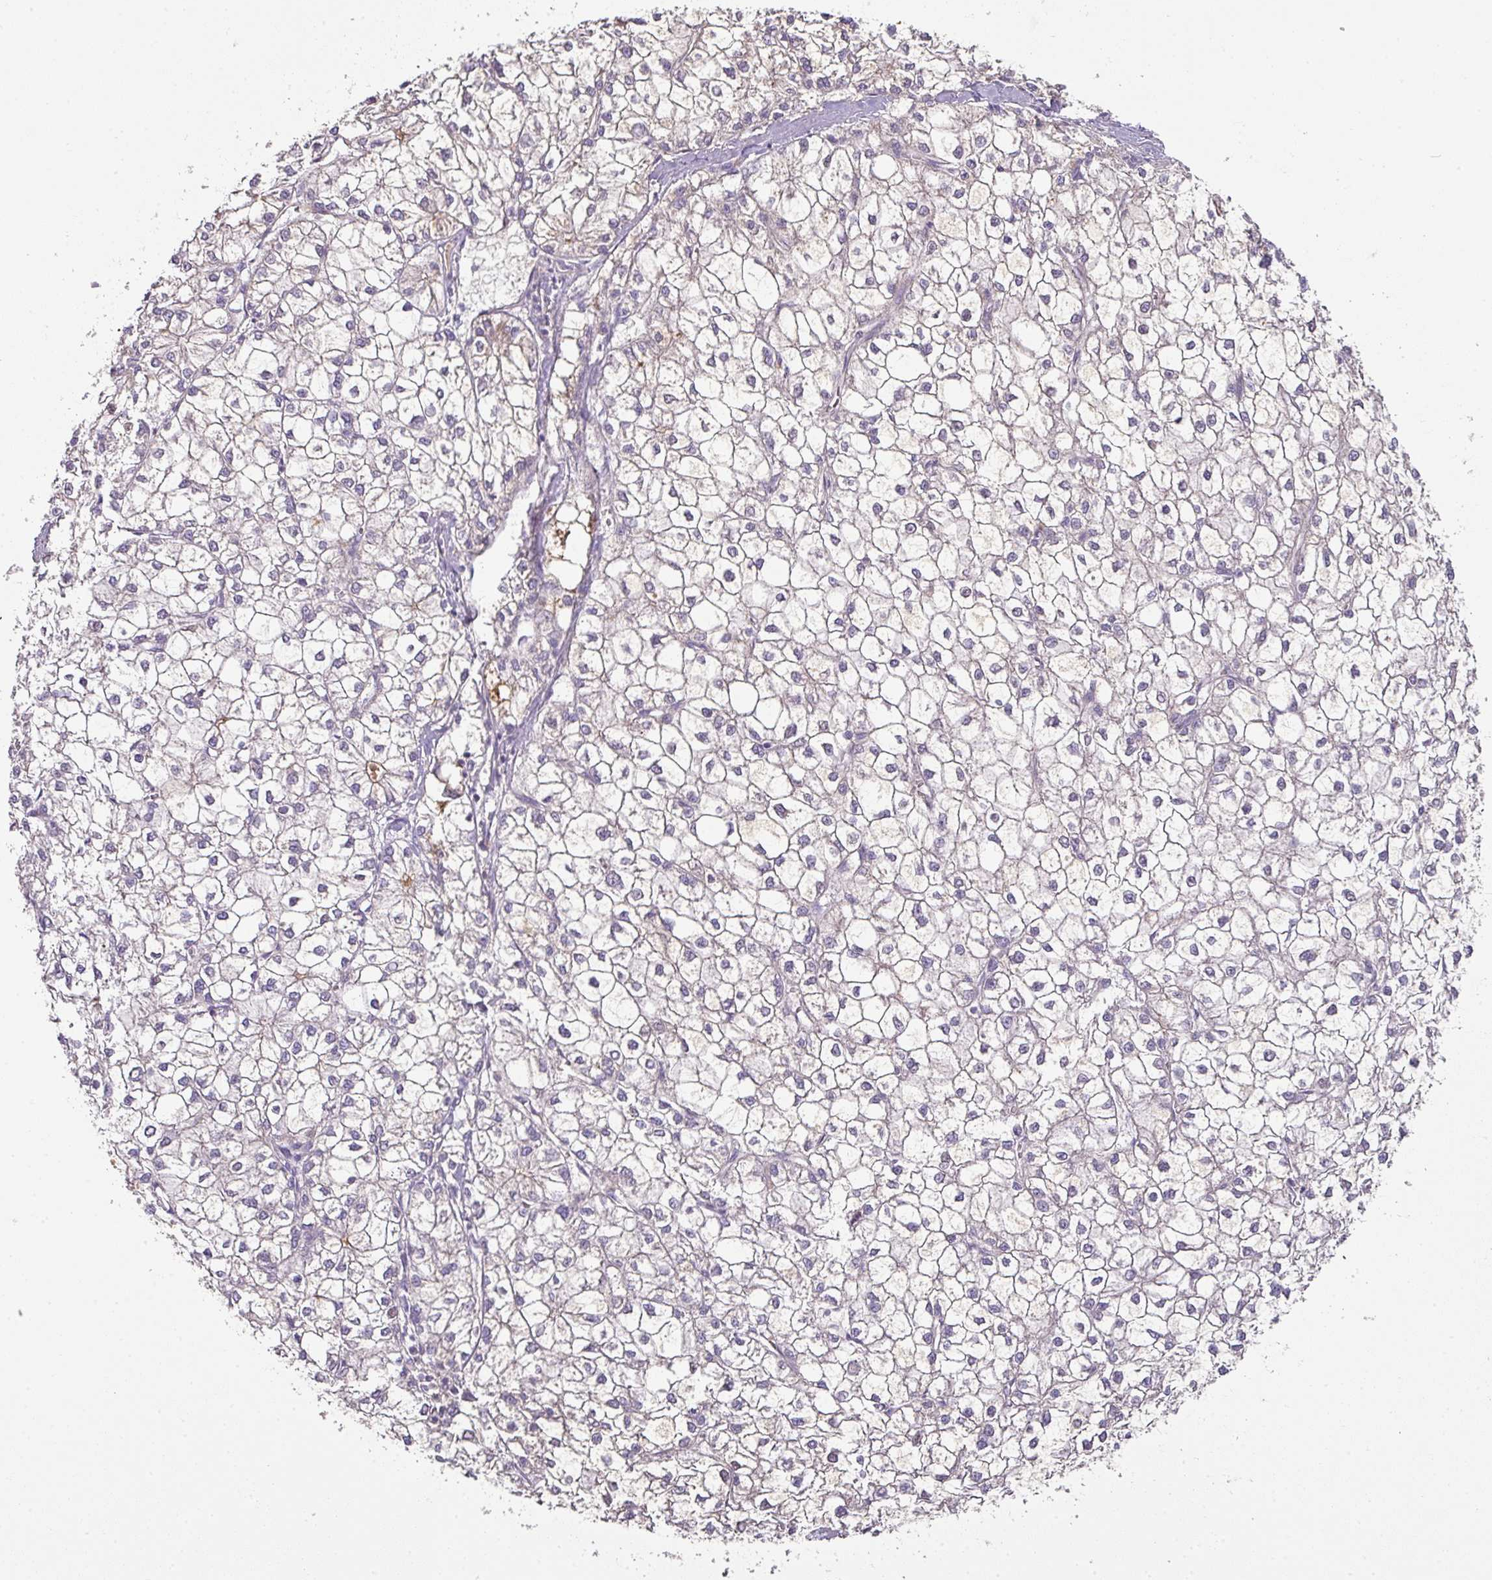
{"staining": {"intensity": "negative", "quantity": "none", "location": "none"}, "tissue": "liver cancer", "cell_type": "Tumor cells", "image_type": "cancer", "snomed": [{"axis": "morphology", "description": "Carcinoma, Hepatocellular, NOS"}, {"axis": "topography", "description": "Liver"}], "caption": "Immunohistochemistry (IHC) histopathology image of neoplastic tissue: liver cancer stained with DAB demonstrates no significant protein staining in tumor cells. The staining was performed using DAB (3,3'-diaminobenzidine) to visualize the protein expression in brown, while the nuclei were stained in blue with hematoxylin (Magnification: 20x).", "gene": "CCZ1", "patient": {"sex": "female", "age": 43}}